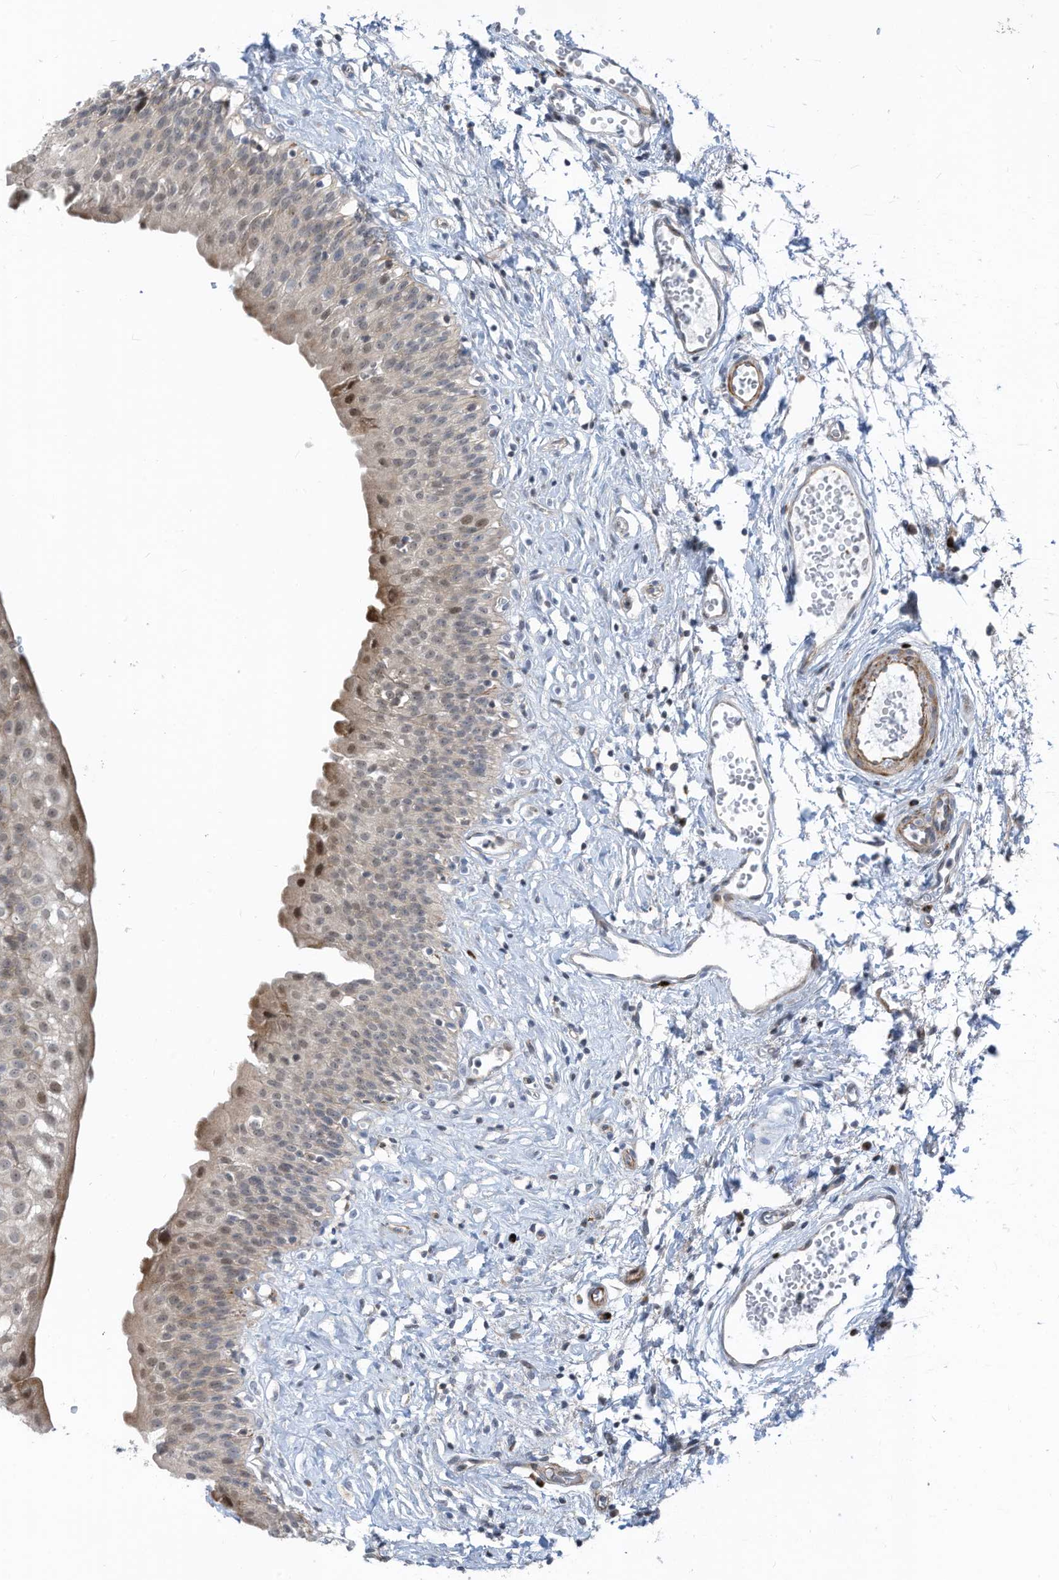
{"staining": {"intensity": "moderate", "quantity": "<25%", "location": "cytoplasmic/membranous,nuclear"}, "tissue": "urinary bladder", "cell_type": "Urothelial cells", "image_type": "normal", "snomed": [{"axis": "morphology", "description": "Normal tissue, NOS"}, {"axis": "topography", "description": "Urinary bladder"}], "caption": "Immunohistochemistry (IHC) of benign urinary bladder demonstrates low levels of moderate cytoplasmic/membranous,nuclear staining in about <25% of urothelial cells.", "gene": "GPATCH3", "patient": {"sex": "male", "age": 51}}